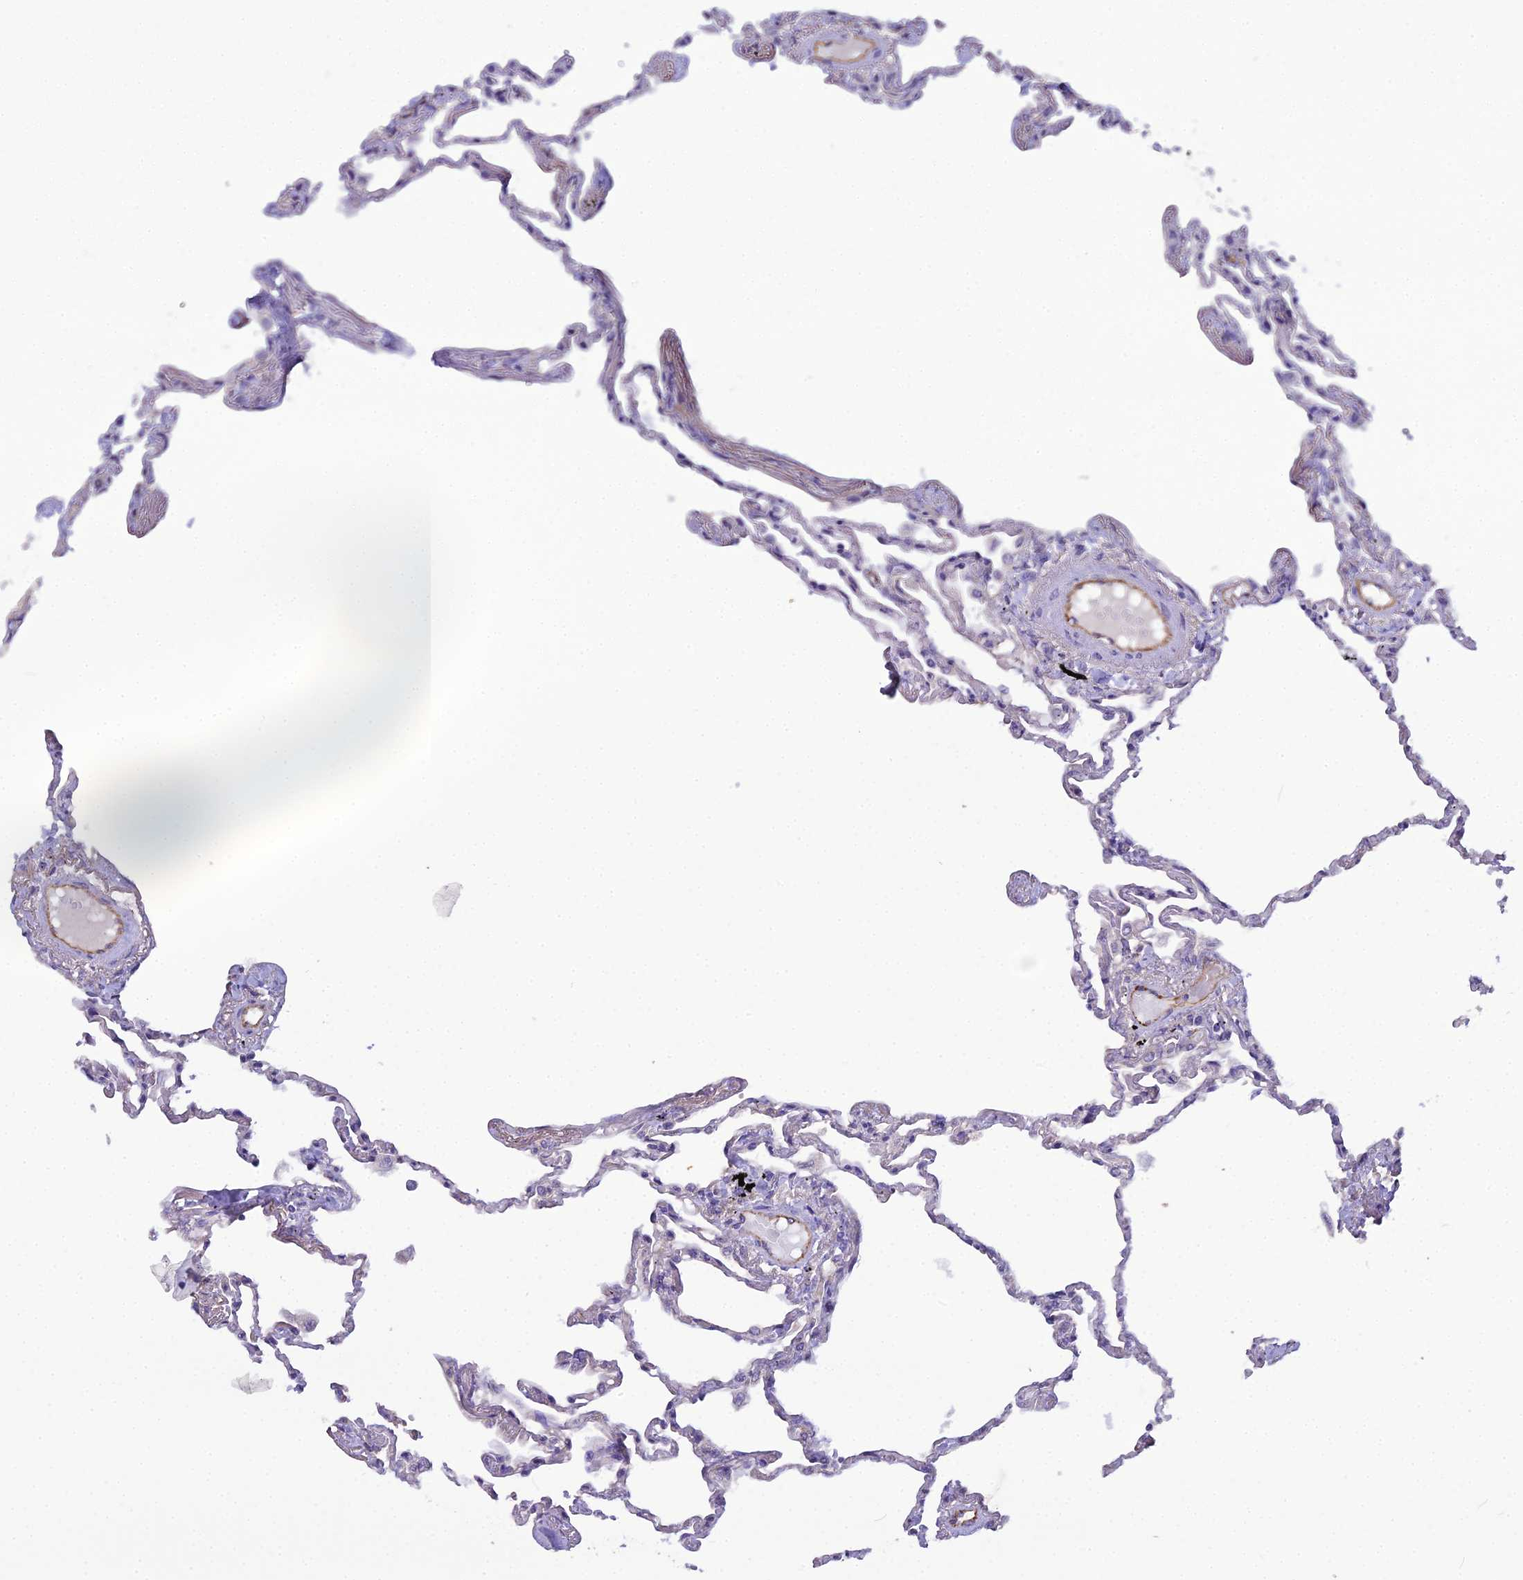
{"staining": {"intensity": "negative", "quantity": "none", "location": "none"}, "tissue": "lung", "cell_type": "Alveolar cells", "image_type": "normal", "snomed": [{"axis": "morphology", "description": "Normal tissue, NOS"}, {"axis": "topography", "description": "Lung"}], "caption": "An image of human lung is negative for staining in alveolar cells. The staining was performed using DAB (3,3'-diaminobenzidine) to visualize the protein expression in brown, while the nuclei were stained in blue with hematoxylin (Magnification: 20x).", "gene": "CFAP47", "patient": {"sex": "female", "age": 67}}